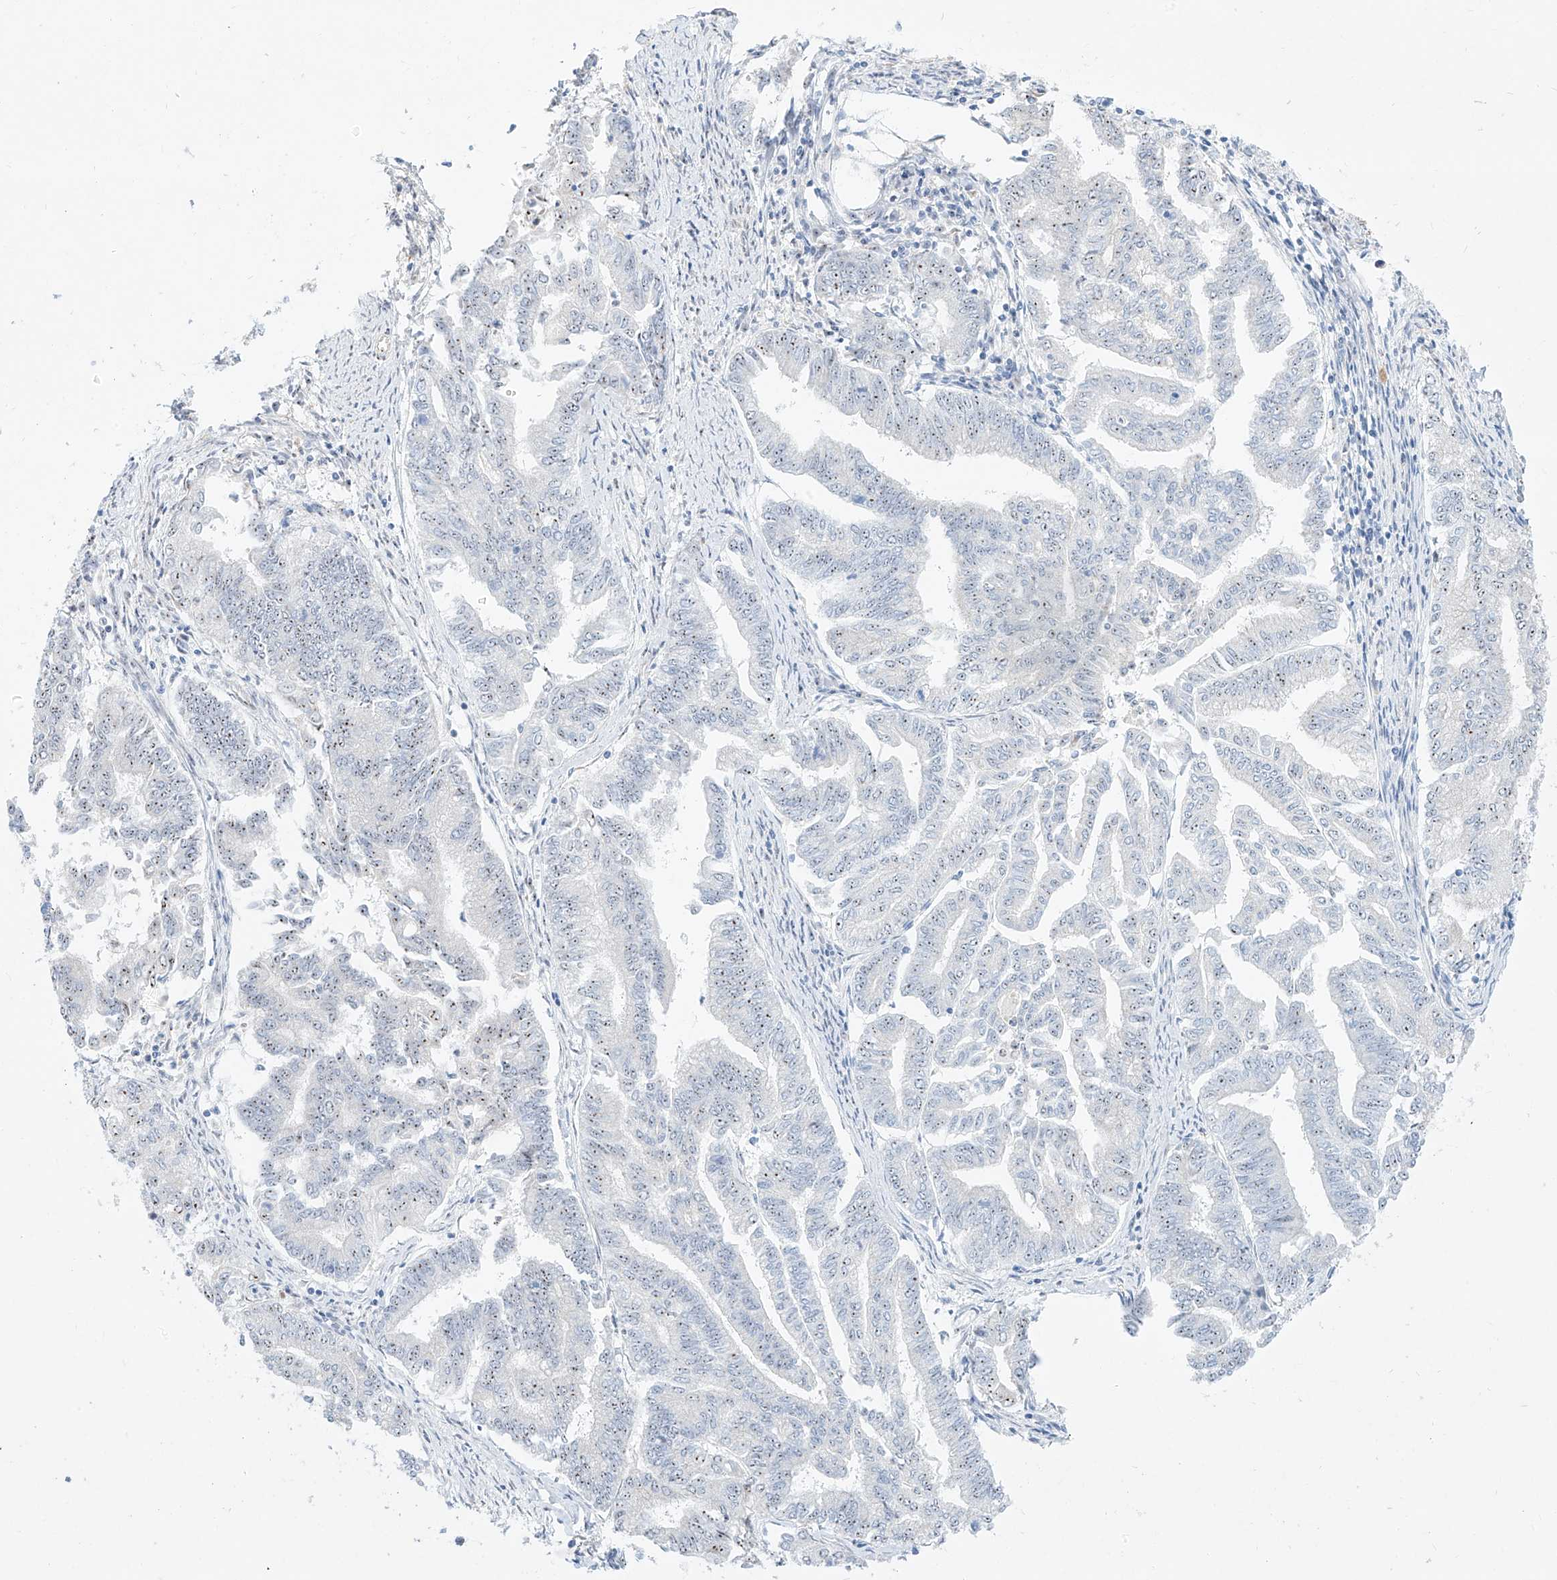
{"staining": {"intensity": "weak", "quantity": "<25%", "location": "nuclear"}, "tissue": "endometrial cancer", "cell_type": "Tumor cells", "image_type": "cancer", "snomed": [{"axis": "morphology", "description": "Adenocarcinoma, NOS"}, {"axis": "topography", "description": "Endometrium"}], "caption": "Tumor cells show no significant protein expression in endometrial cancer.", "gene": "SNU13", "patient": {"sex": "female", "age": 79}}